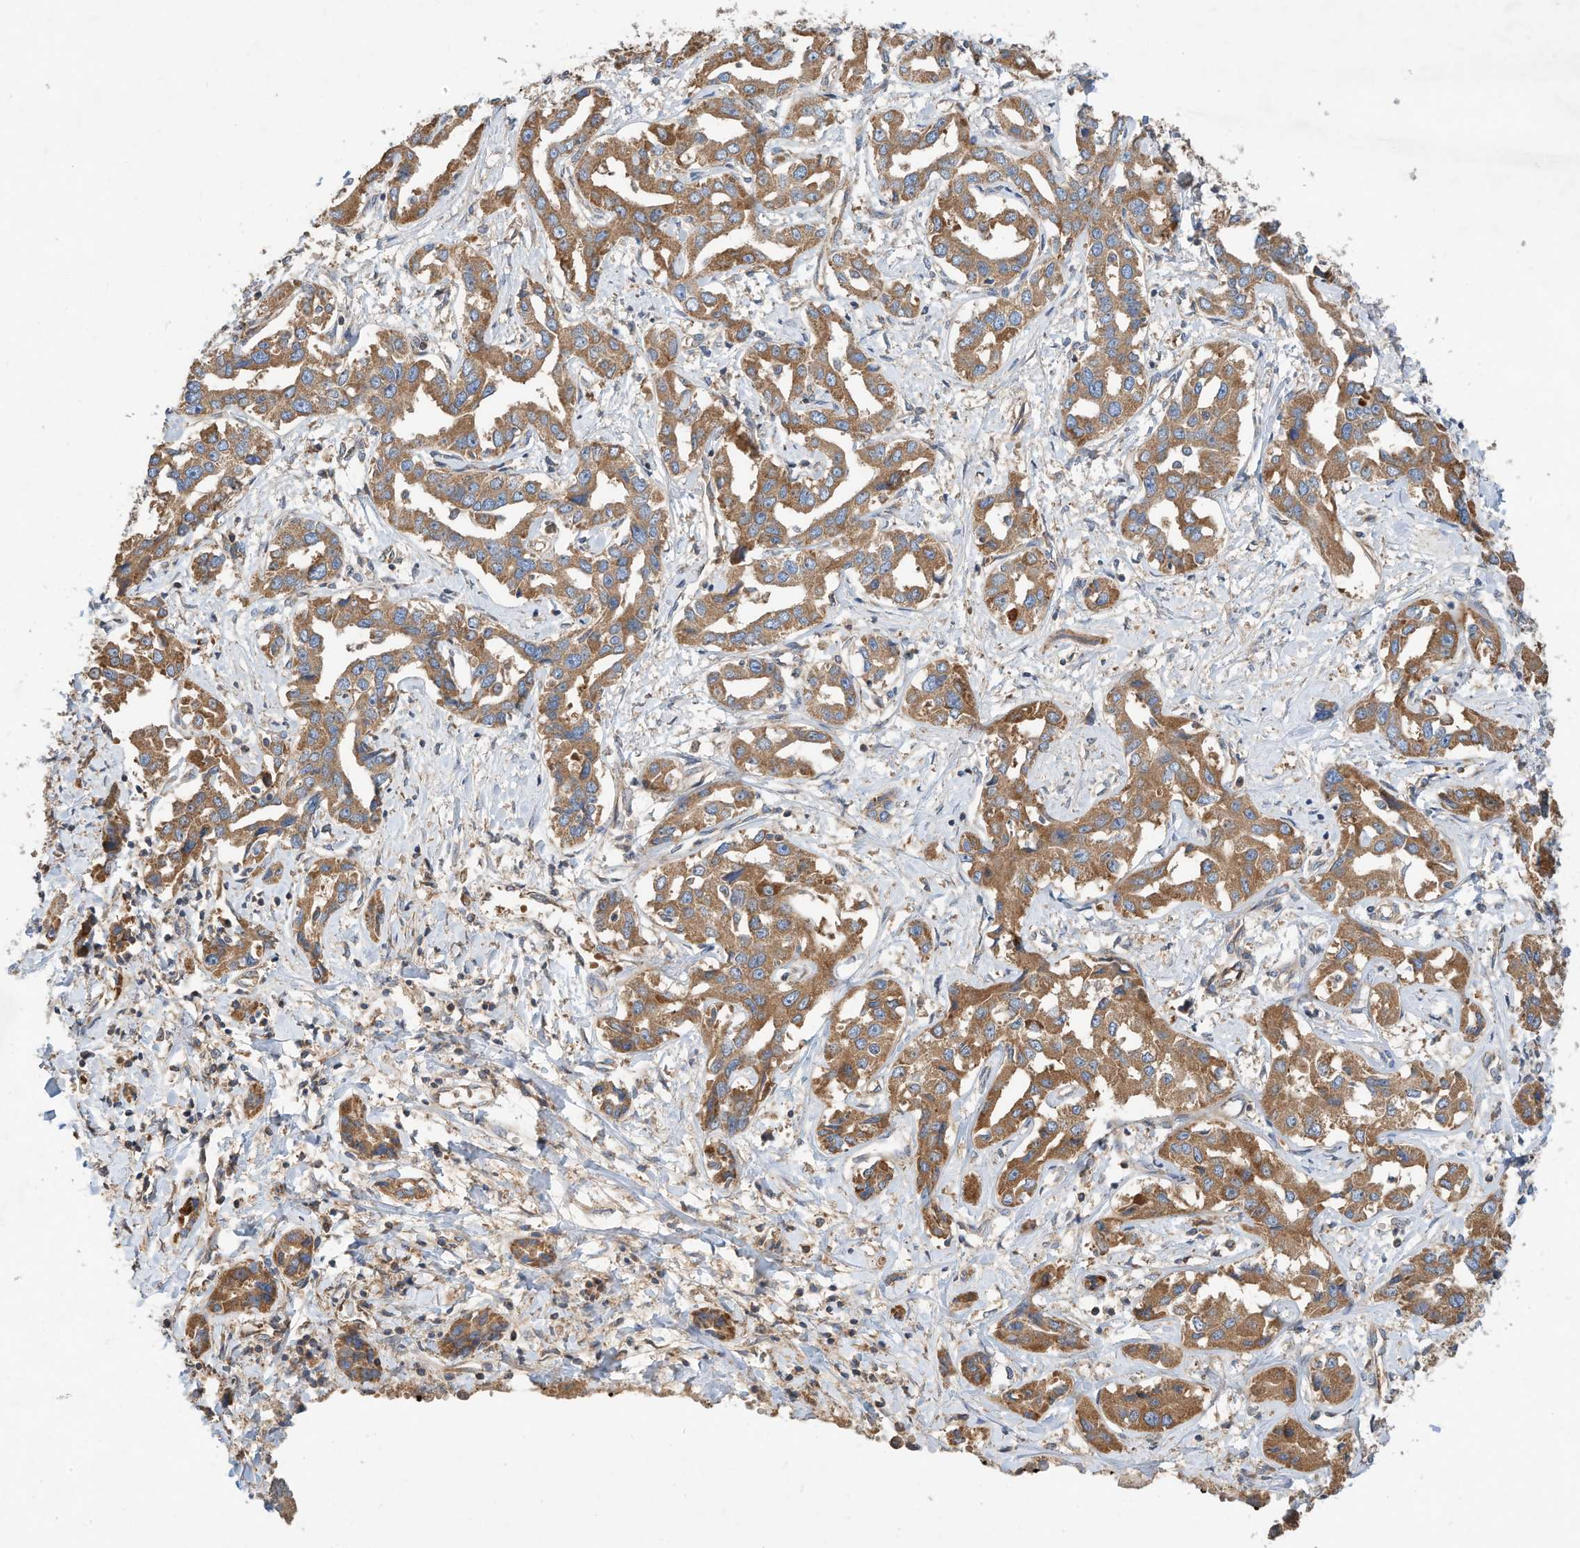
{"staining": {"intensity": "moderate", "quantity": ">75%", "location": "cytoplasmic/membranous"}, "tissue": "liver cancer", "cell_type": "Tumor cells", "image_type": "cancer", "snomed": [{"axis": "morphology", "description": "Cholangiocarcinoma"}, {"axis": "topography", "description": "Liver"}], "caption": "Tumor cells show medium levels of moderate cytoplasmic/membranous staining in approximately >75% of cells in human liver cancer (cholangiocarcinoma). The staining was performed using DAB to visualize the protein expression in brown, while the nuclei were stained in blue with hematoxylin (Magnification: 20x).", "gene": "CPAMD8", "patient": {"sex": "male", "age": 59}}